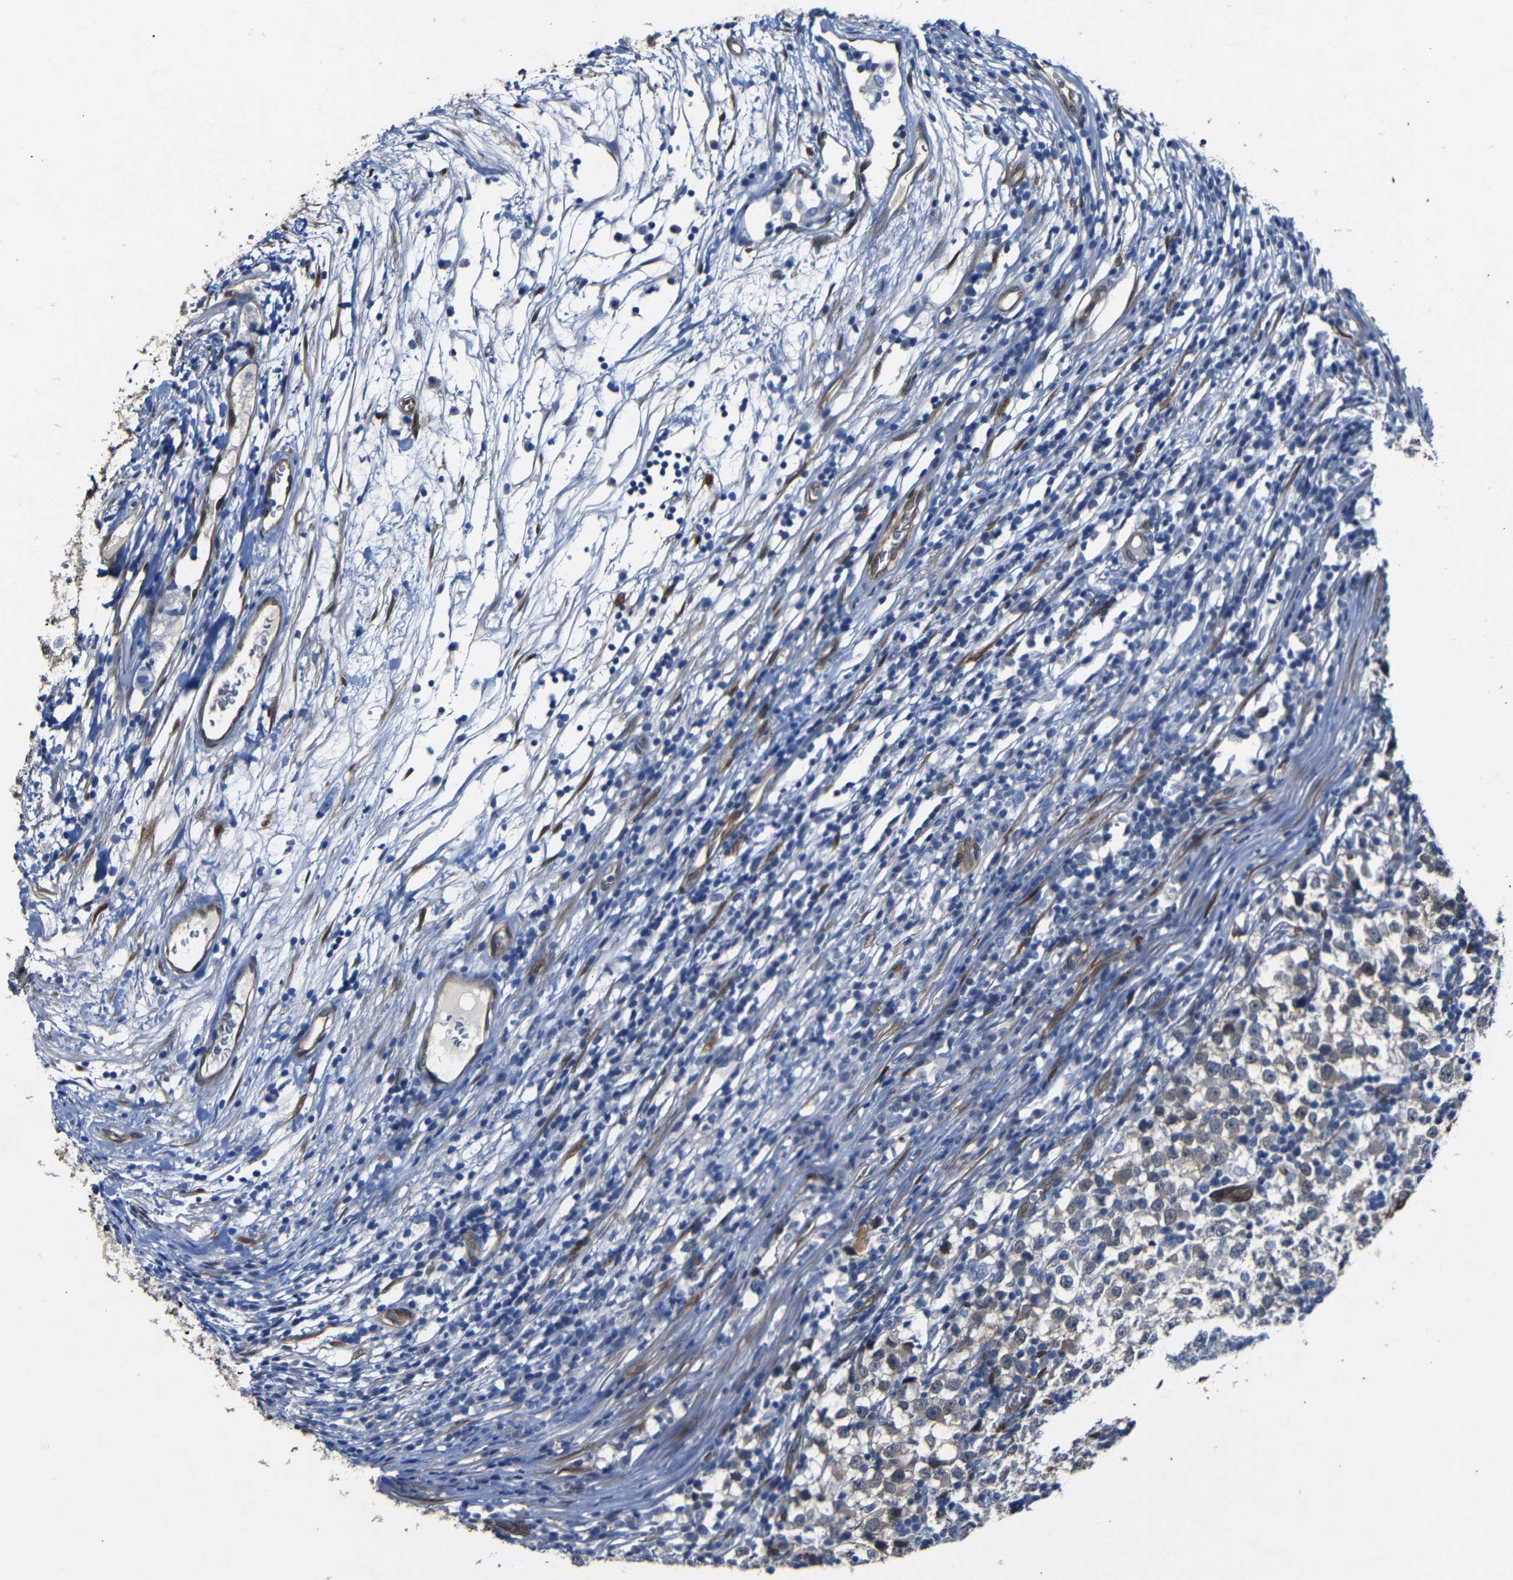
{"staining": {"intensity": "weak", "quantity": ">75%", "location": "cytoplasmic/membranous"}, "tissue": "testis cancer", "cell_type": "Tumor cells", "image_type": "cancer", "snomed": [{"axis": "morphology", "description": "Seminoma, NOS"}, {"axis": "topography", "description": "Testis"}], "caption": "The micrograph exhibits staining of testis cancer, revealing weak cytoplasmic/membranous protein staining (brown color) within tumor cells.", "gene": "YAP1", "patient": {"sex": "male", "age": 65}}